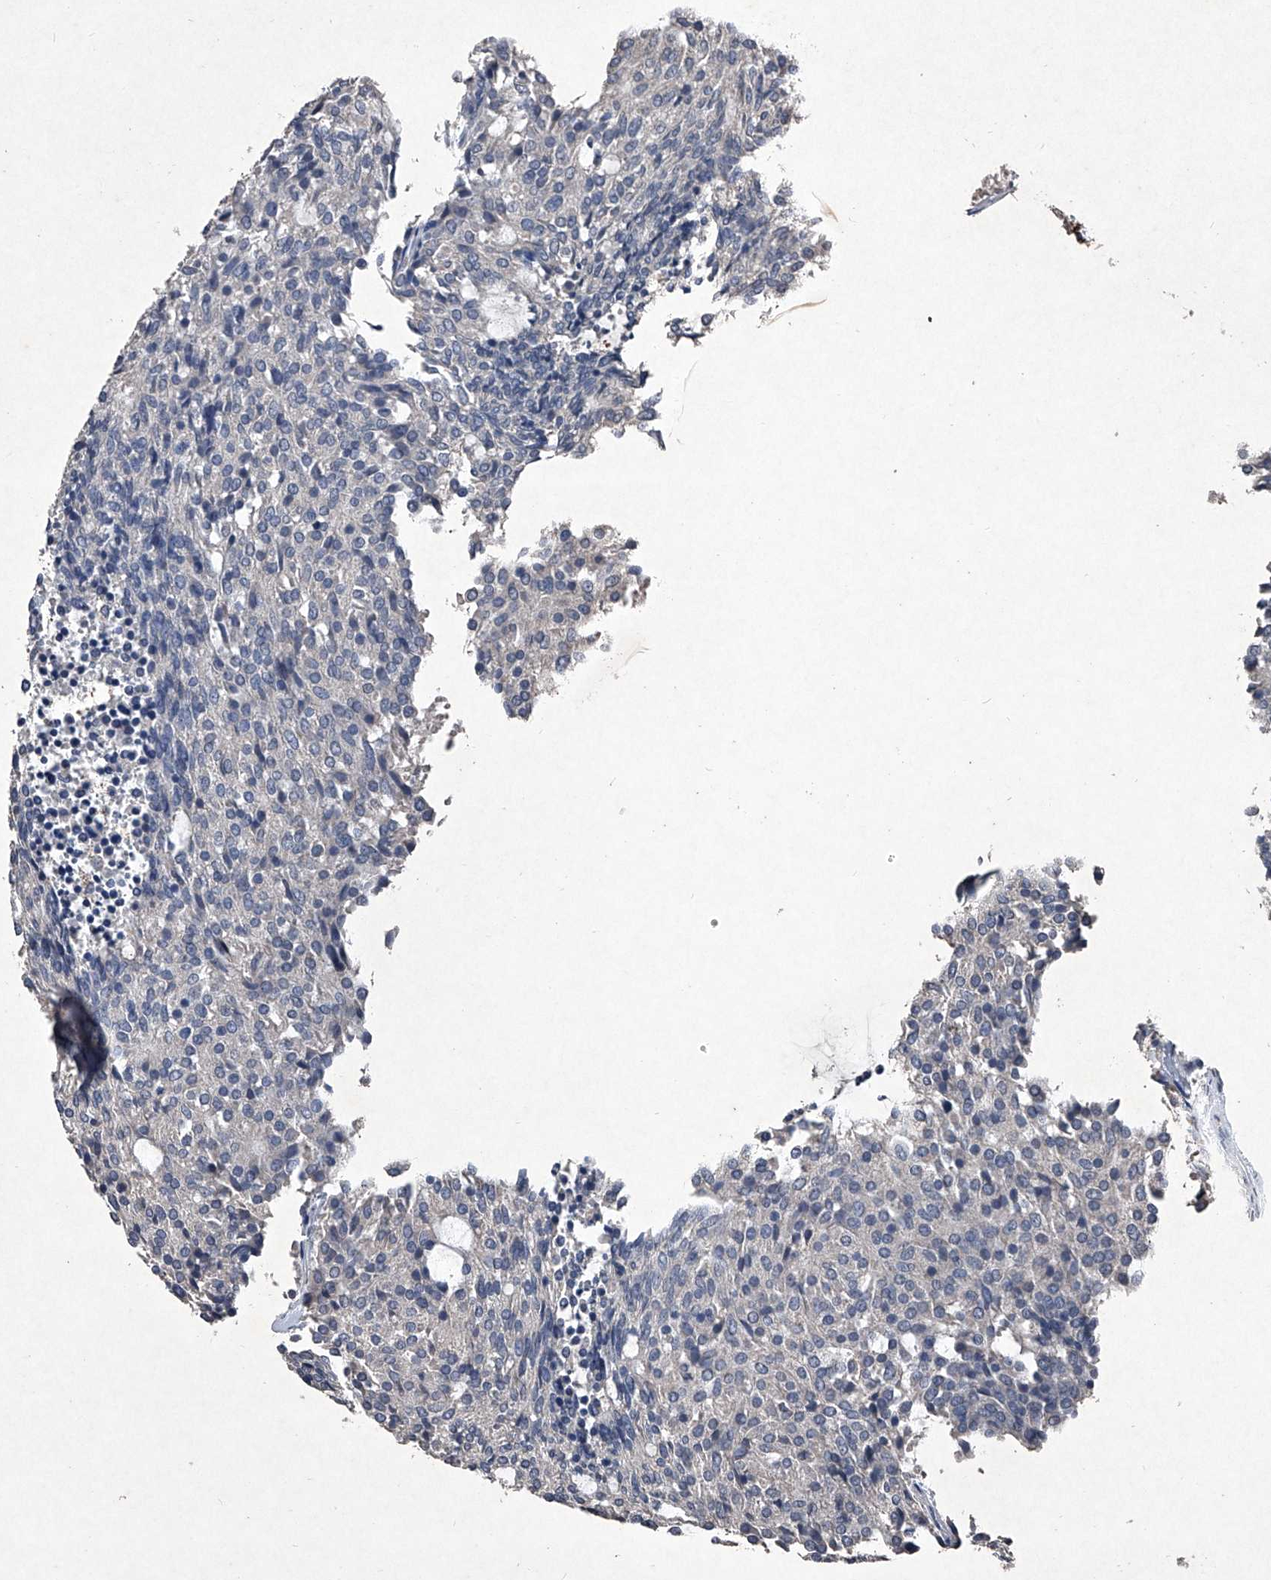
{"staining": {"intensity": "negative", "quantity": "none", "location": "none"}, "tissue": "carcinoid", "cell_type": "Tumor cells", "image_type": "cancer", "snomed": [{"axis": "morphology", "description": "Carcinoid, malignant, NOS"}, {"axis": "topography", "description": "Pancreas"}], "caption": "DAB (3,3'-diaminobenzidine) immunohistochemical staining of carcinoid (malignant) shows no significant positivity in tumor cells.", "gene": "MAPKAP1", "patient": {"sex": "female", "age": 54}}